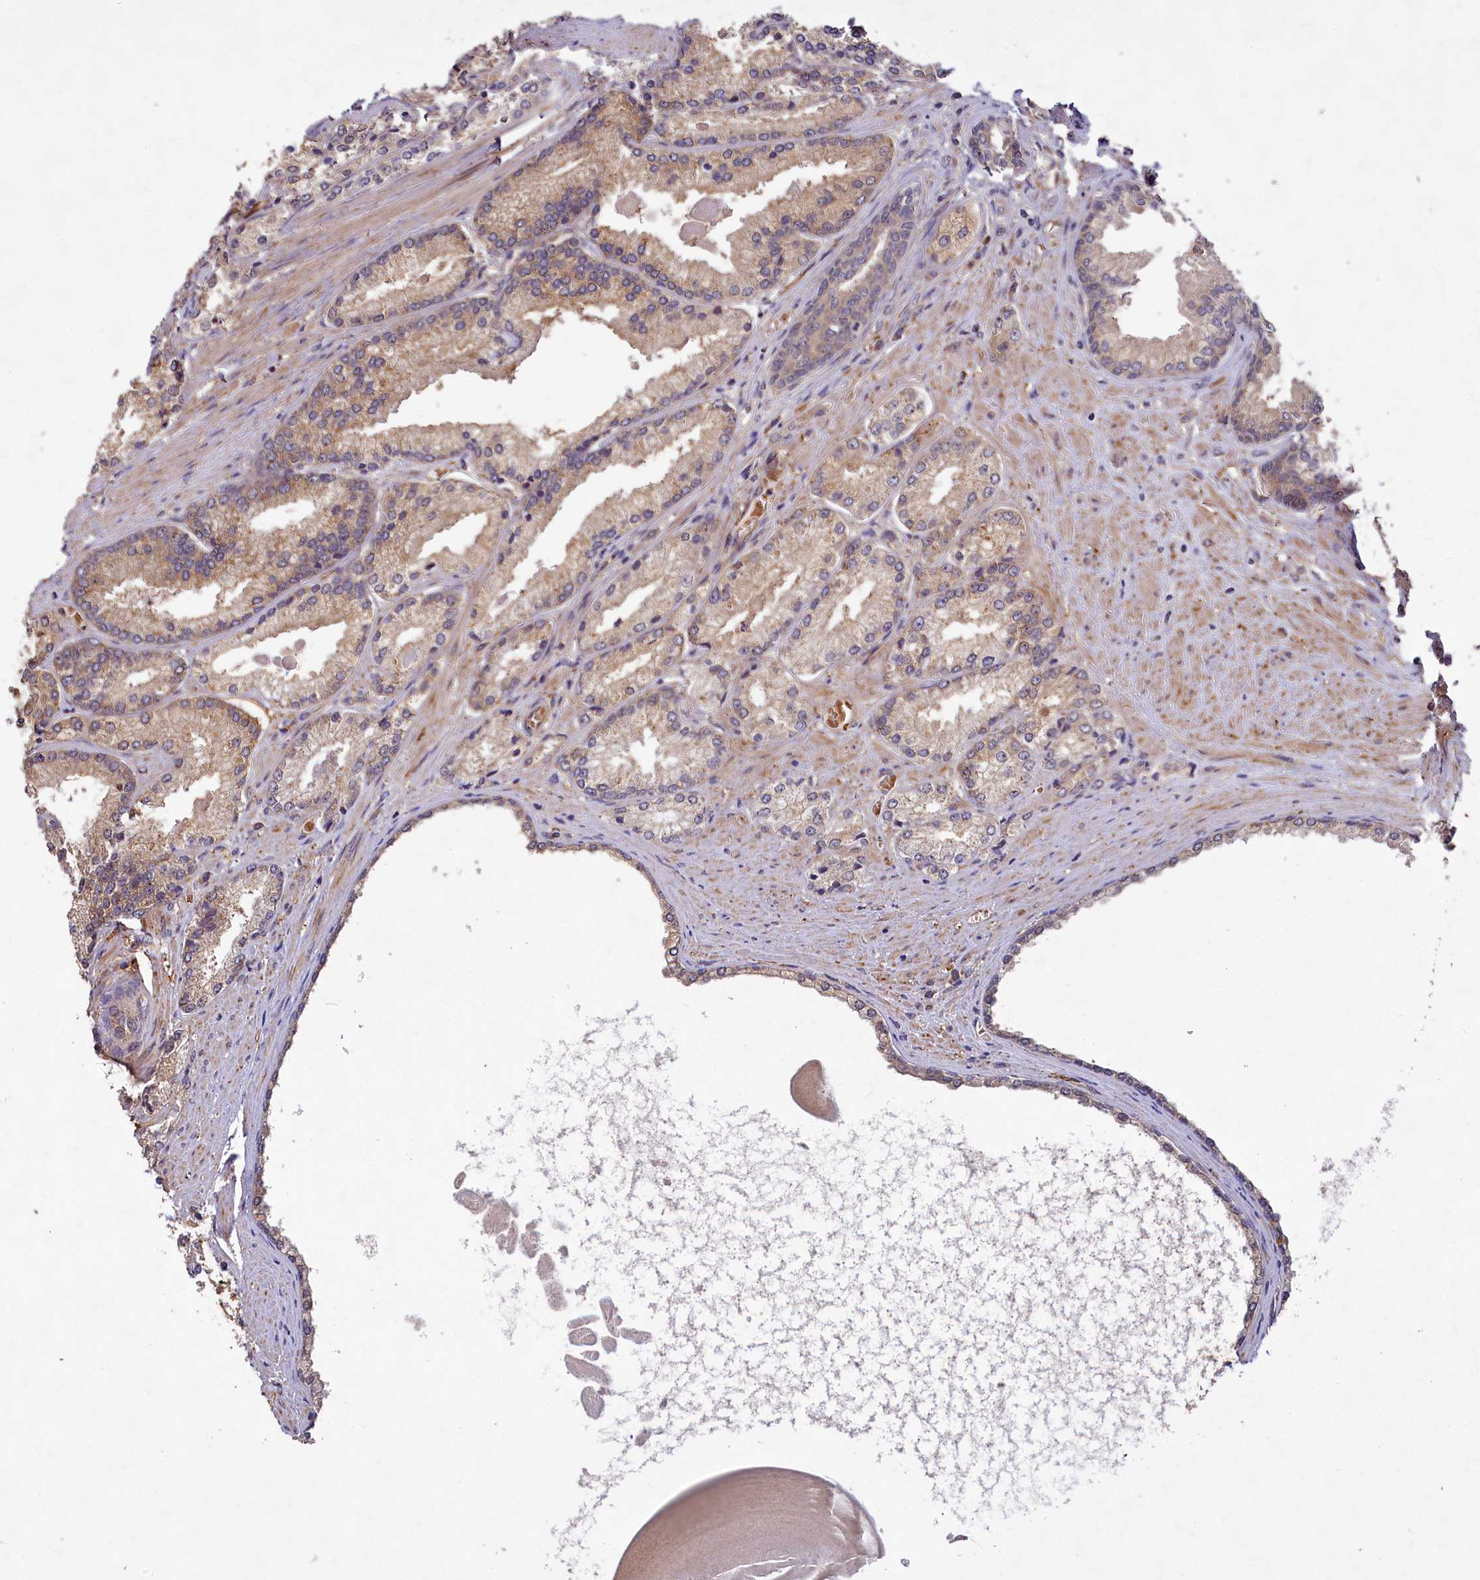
{"staining": {"intensity": "moderate", "quantity": ">75%", "location": "cytoplasmic/membranous"}, "tissue": "prostate cancer", "cell_type": "Tumor cells", "image_type": "cancer", "snomed": [{"axis": "morphology", "description": "Adenocarcinoma, High grade"}, {"axis": "topography", "description": "Prostate"}], "caption": "The histopathology image demonstrates immunohistochemical staining of prostate adenocarcinoma (high-grade). There is moderate cytoplasmic/membranous positivity is identified in approximately >75% of tumor cells.", "gene": "PKN2", "patient": {"sex": "male", "age": 66}}